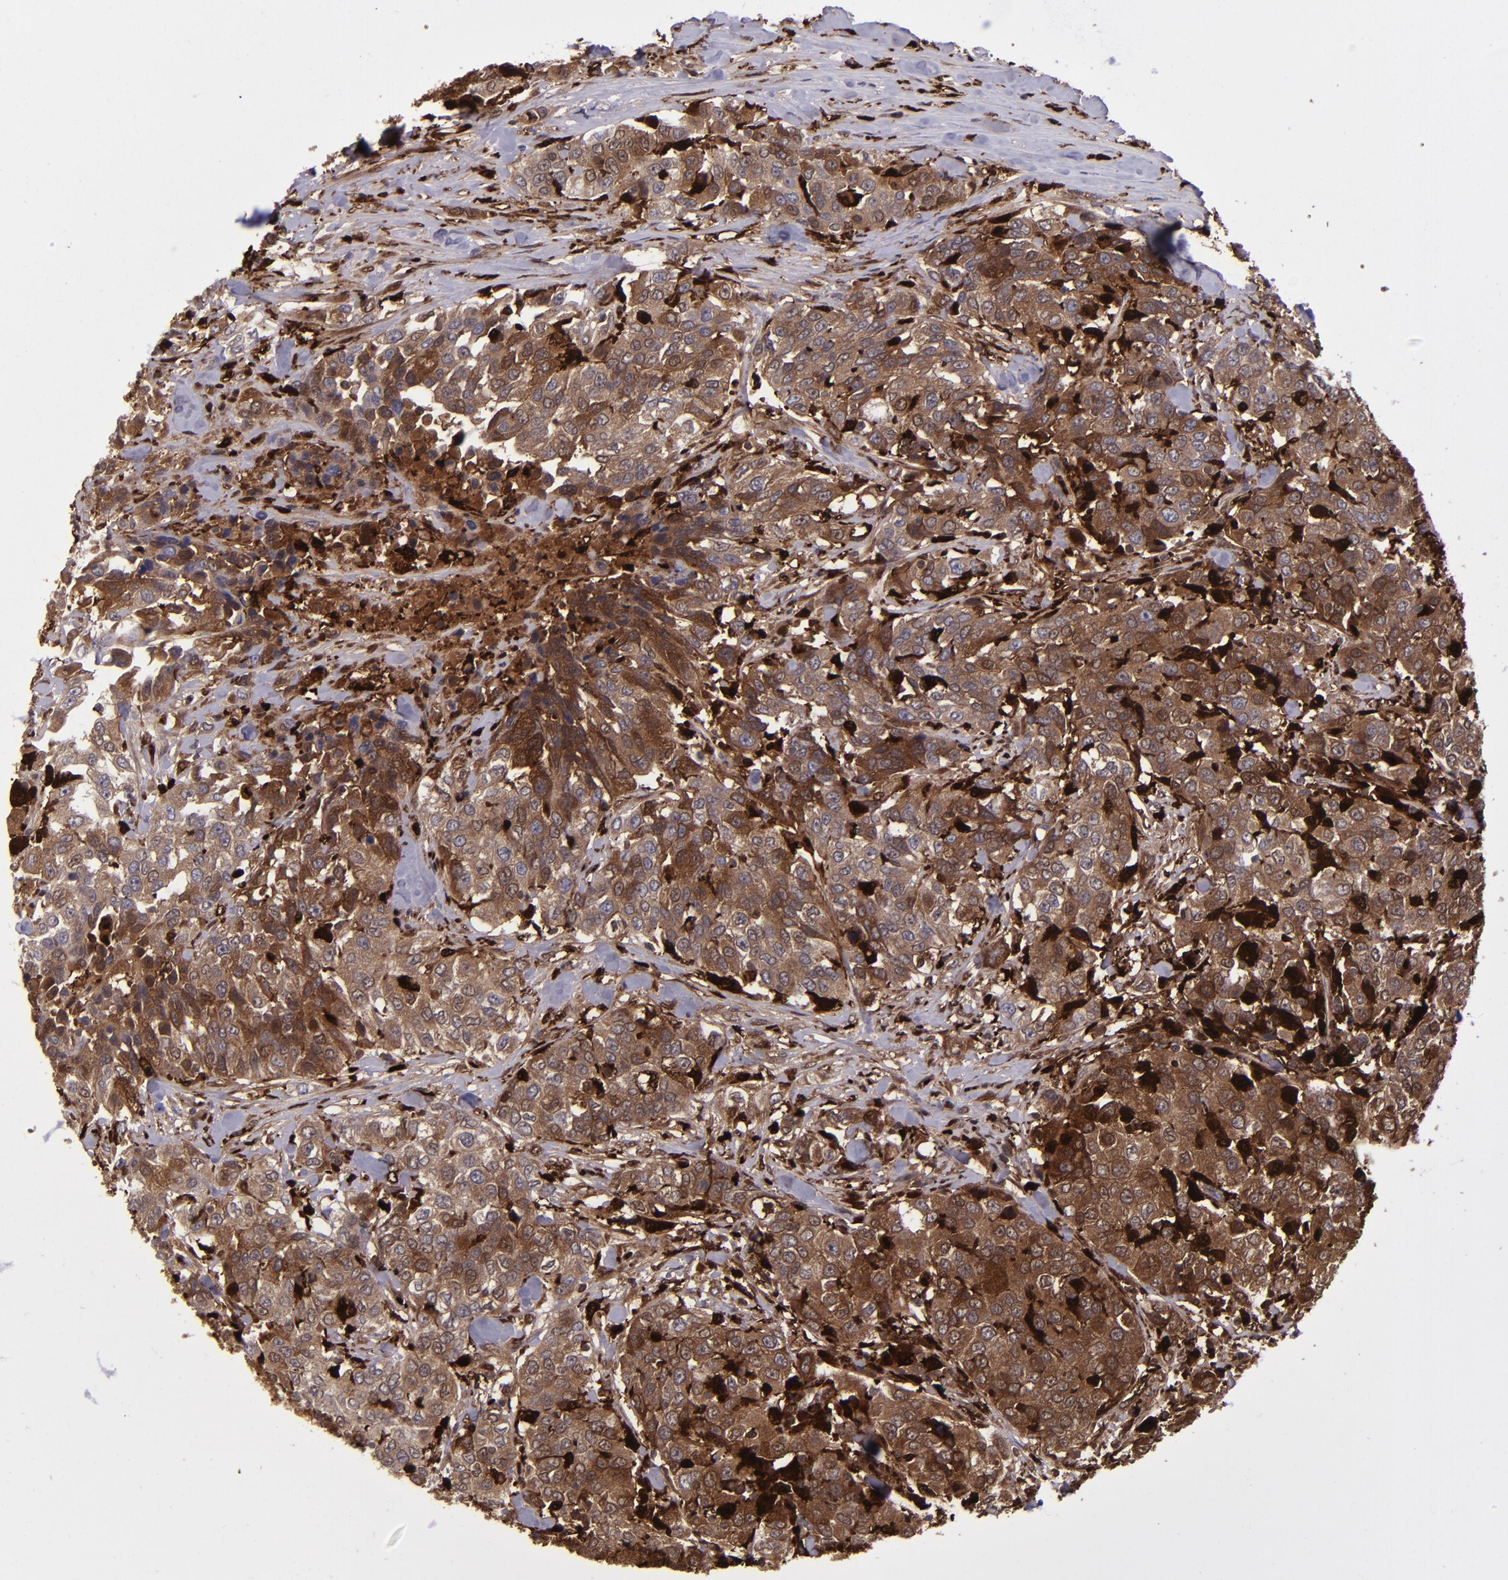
{"staining": {"intensity": "strong", "quantity": ">75%", "location": "cytoplasmic/membranous,nuclear"}, "tissue": "urothelial cancer", "cell_type": "Tumor cells", "image_type": "cancer", "snomed": [{"axis": "morphology", "description": "Urothelial carcinoma, High grade"}, {"axis": "topography", "description": "Urinary bladder"}], "caption": "Immunohistochemistry (IHC) histopathology image of neoplastic tissue: human urothelial carcinoma (high-grade) stained using immunohistochemistry (IHC) demonstrates high levels of strong protein expression localized specifically in the cytoplasmic/membranous and nuclear of tumor cells, appearing as a cytoplasmic/membranous and nuclear brown color.", "gene": "TYMP", "patient": {"sex": "female", "age": 80}}